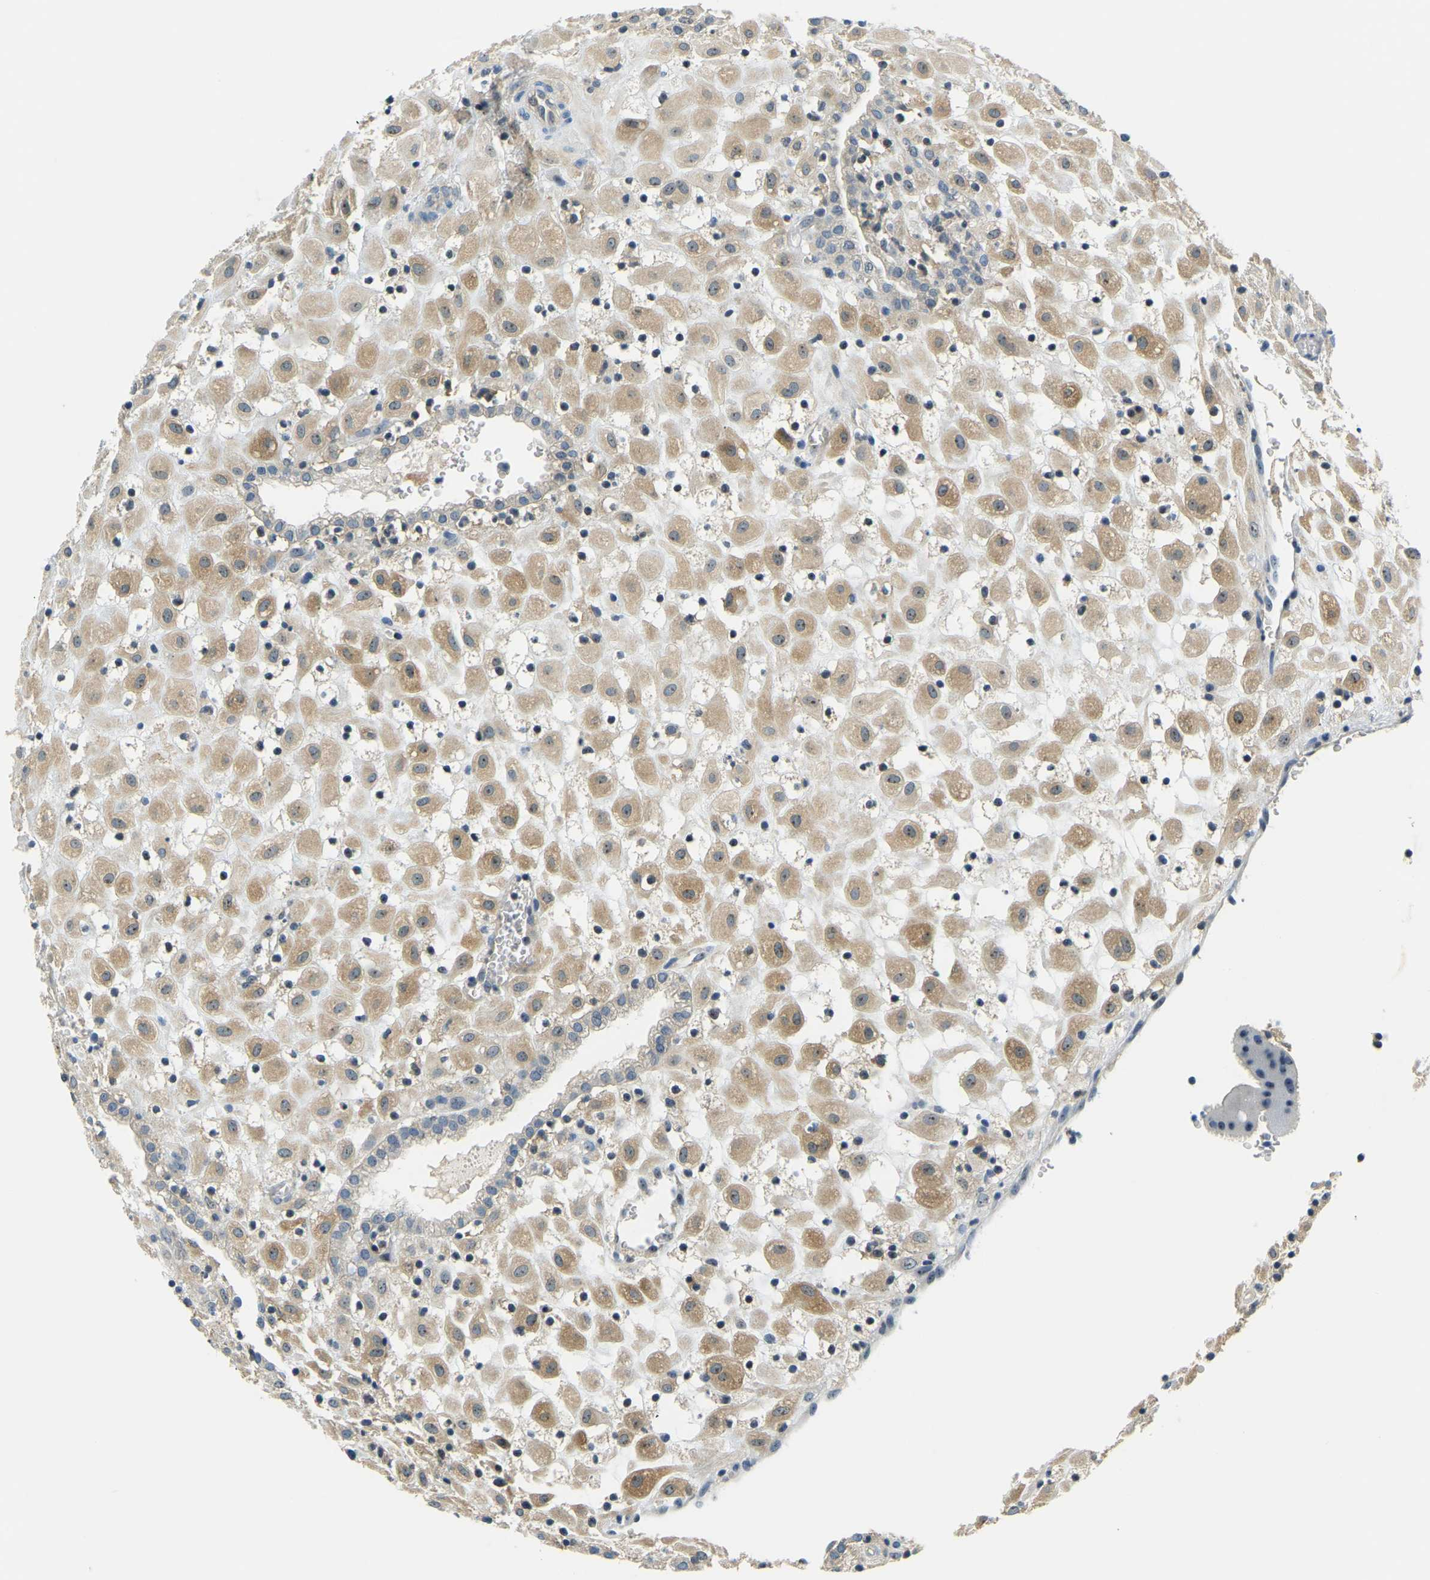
{"staining": {"intensity": "weak", "quantity": ">75%", "location": "cytoplasmic/membranous"}, "tissue": "placenta", "cell_type": "Decidual cells", "image_type": "normal", "snomed": [{"axis": "morphology", "description": "Normal tissue, NOS"}, {"axis": "topography", "description": "Placenta"}], "caption": "Protein staining displays weak cytoplasmic/membranous positivity in about >75% of decidual cells in benign placenta. The staining was performed using DAB to visualize the protein expression in brown, while the nuclei were stained in blue with hematoxylin (Magnification: 20x).", "gene": "RRP1", "patient": {"sex": "female", "age": 18}}